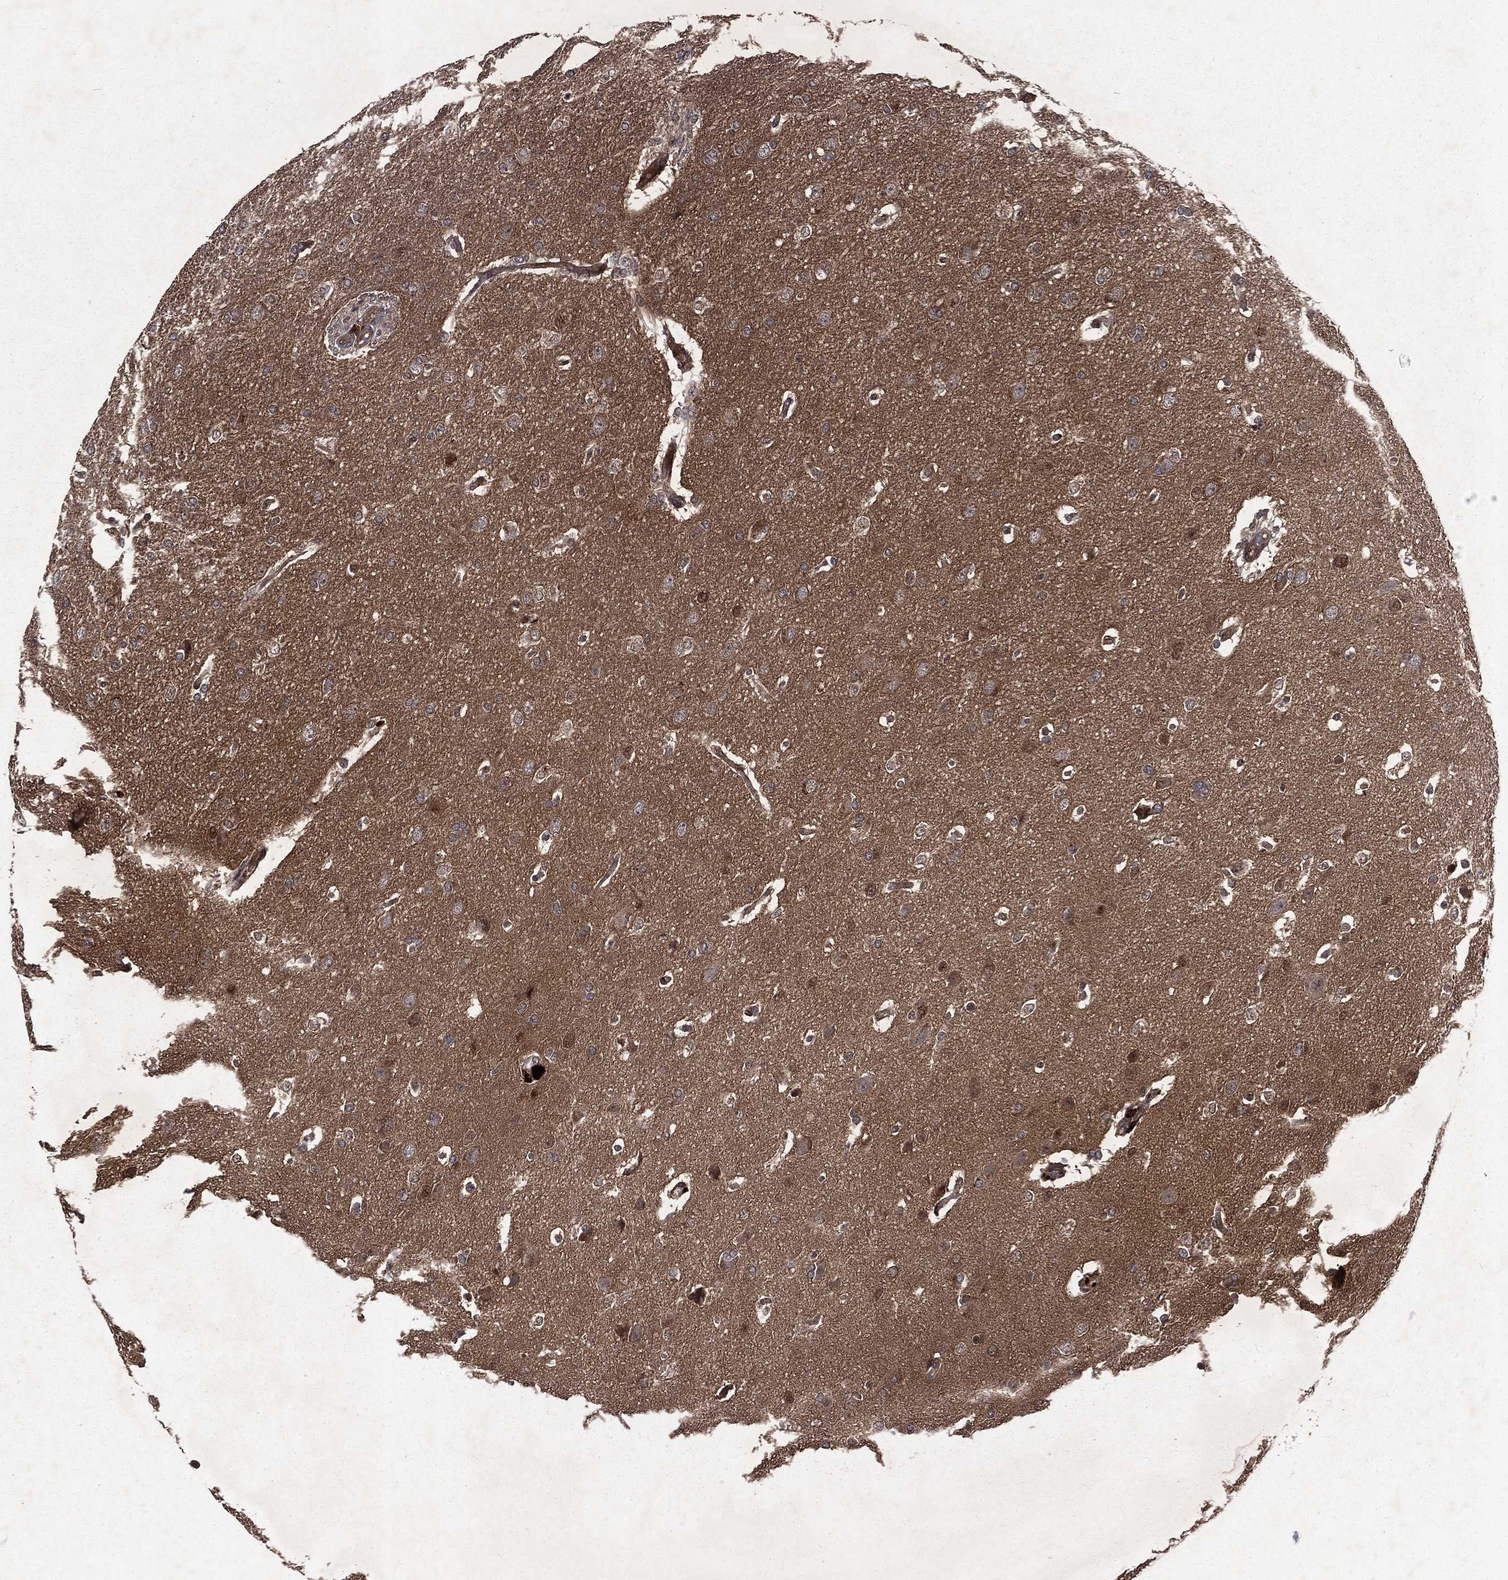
{"staining": {"intensity": "negative", "quantity": "none", "location": "none"}, "tissue": "glioma", "cell_type": "Tumor cells", "image_type": "cancer", "snomed": [{"axis": "morphology", "description": "Glioma, malignant, High grade"}, {"axis": "topography", "description": "Brain"}], "caption": "A high-resolution photomicrograph shows immunohistochemistry staining of glioma, which shows no significant staining in tumor cells.", "gene": "FGD1", "patient": {"sex": "male", "age": 68}}